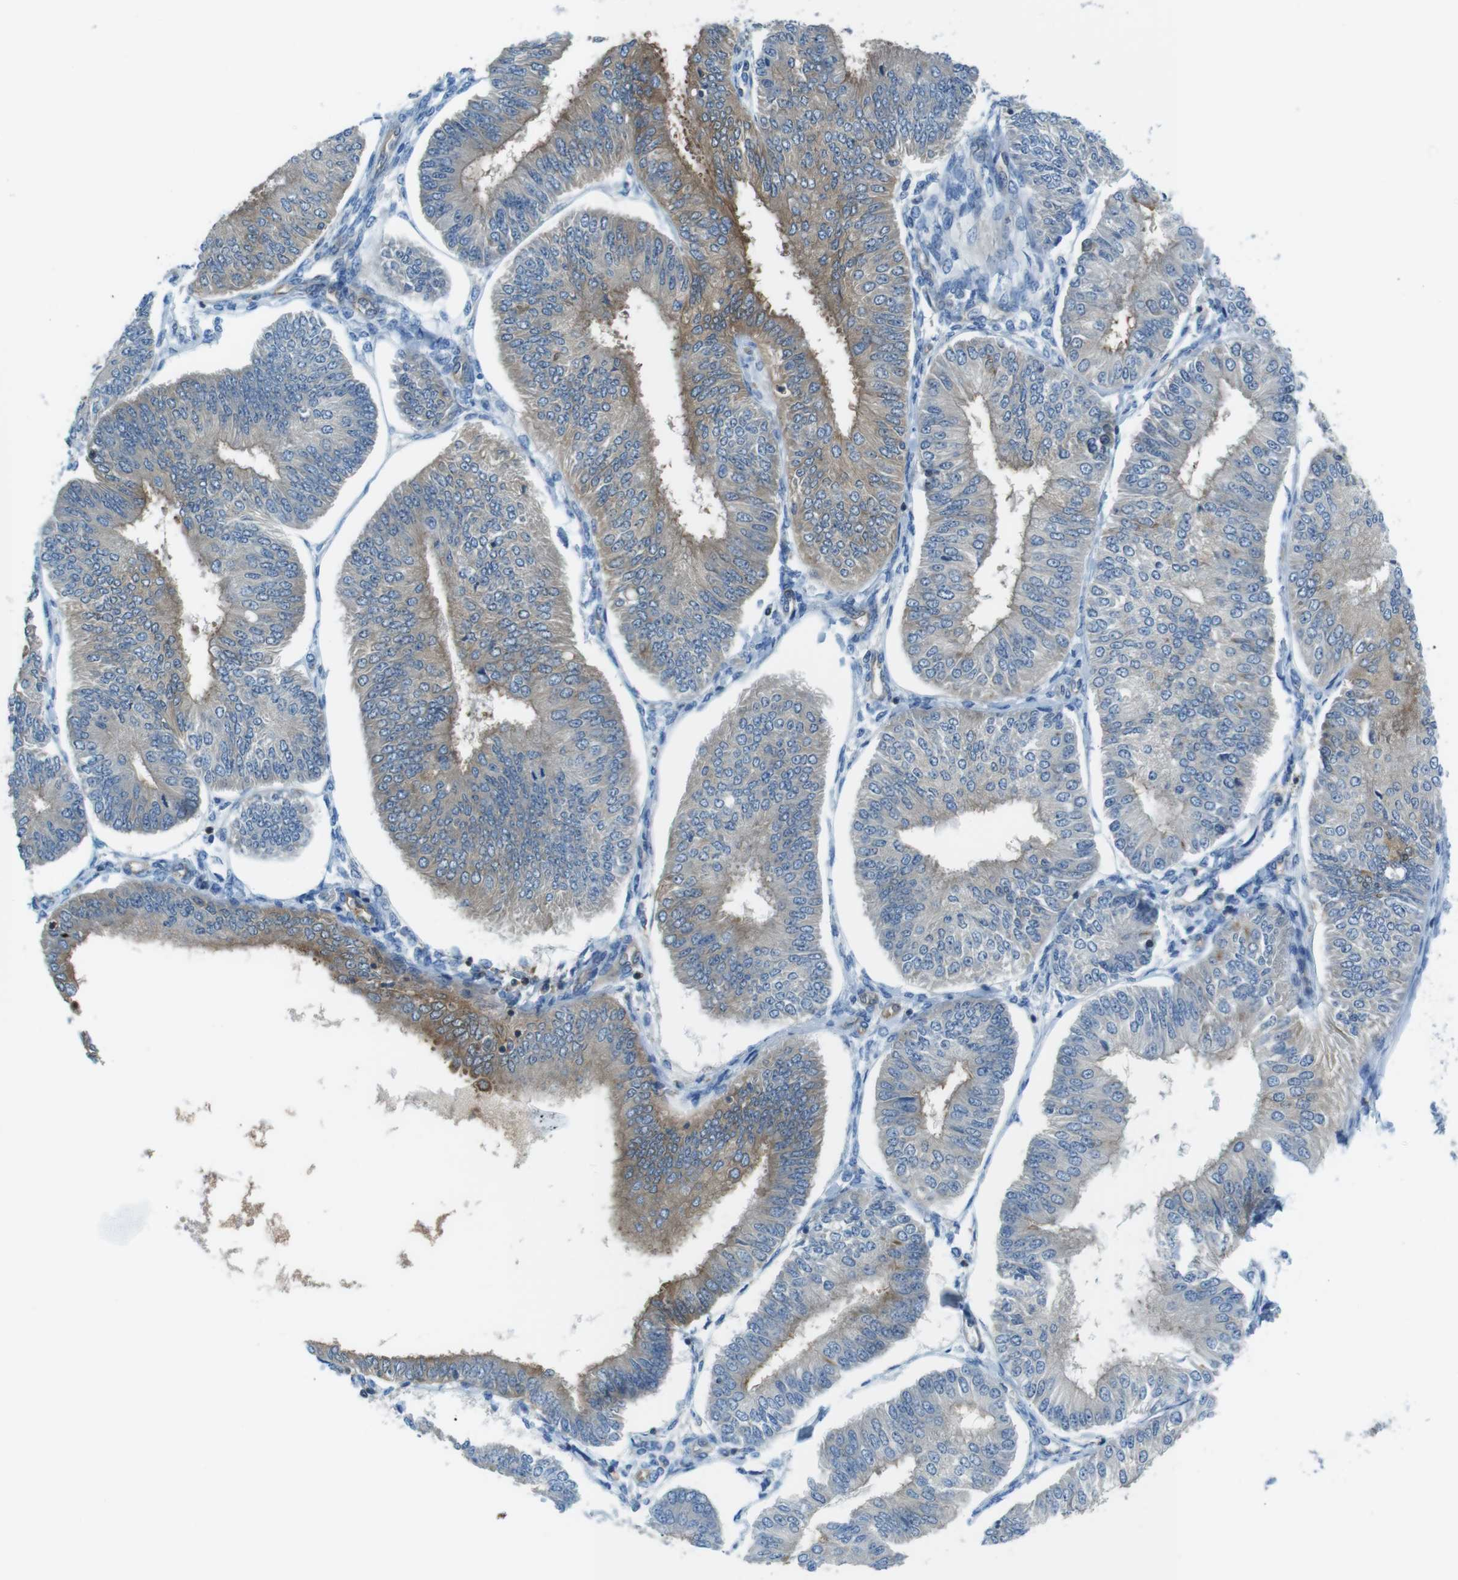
{"staining": {"intensity": "weak", "quantity": "25%-75%", "location": "cytoplasmic/membranous"}, "tissue": "endometrial cancer", "cell_type": "Tumor cells", "image_type": "cancer", "snomed": [{"axis": "morphology", "description": "Adenocarcinoma, NOS"}, {"axis": "topography", "description": "Endometrium"}], "caption": "The histopathology image exhibits staining of adenocarcinoma (endometrial), revealing weak cytoplasmic/membranous protein expression (brown color) within tumor cells.", "gene": "TES", "patient": {"sex": "female", "age": 58}}